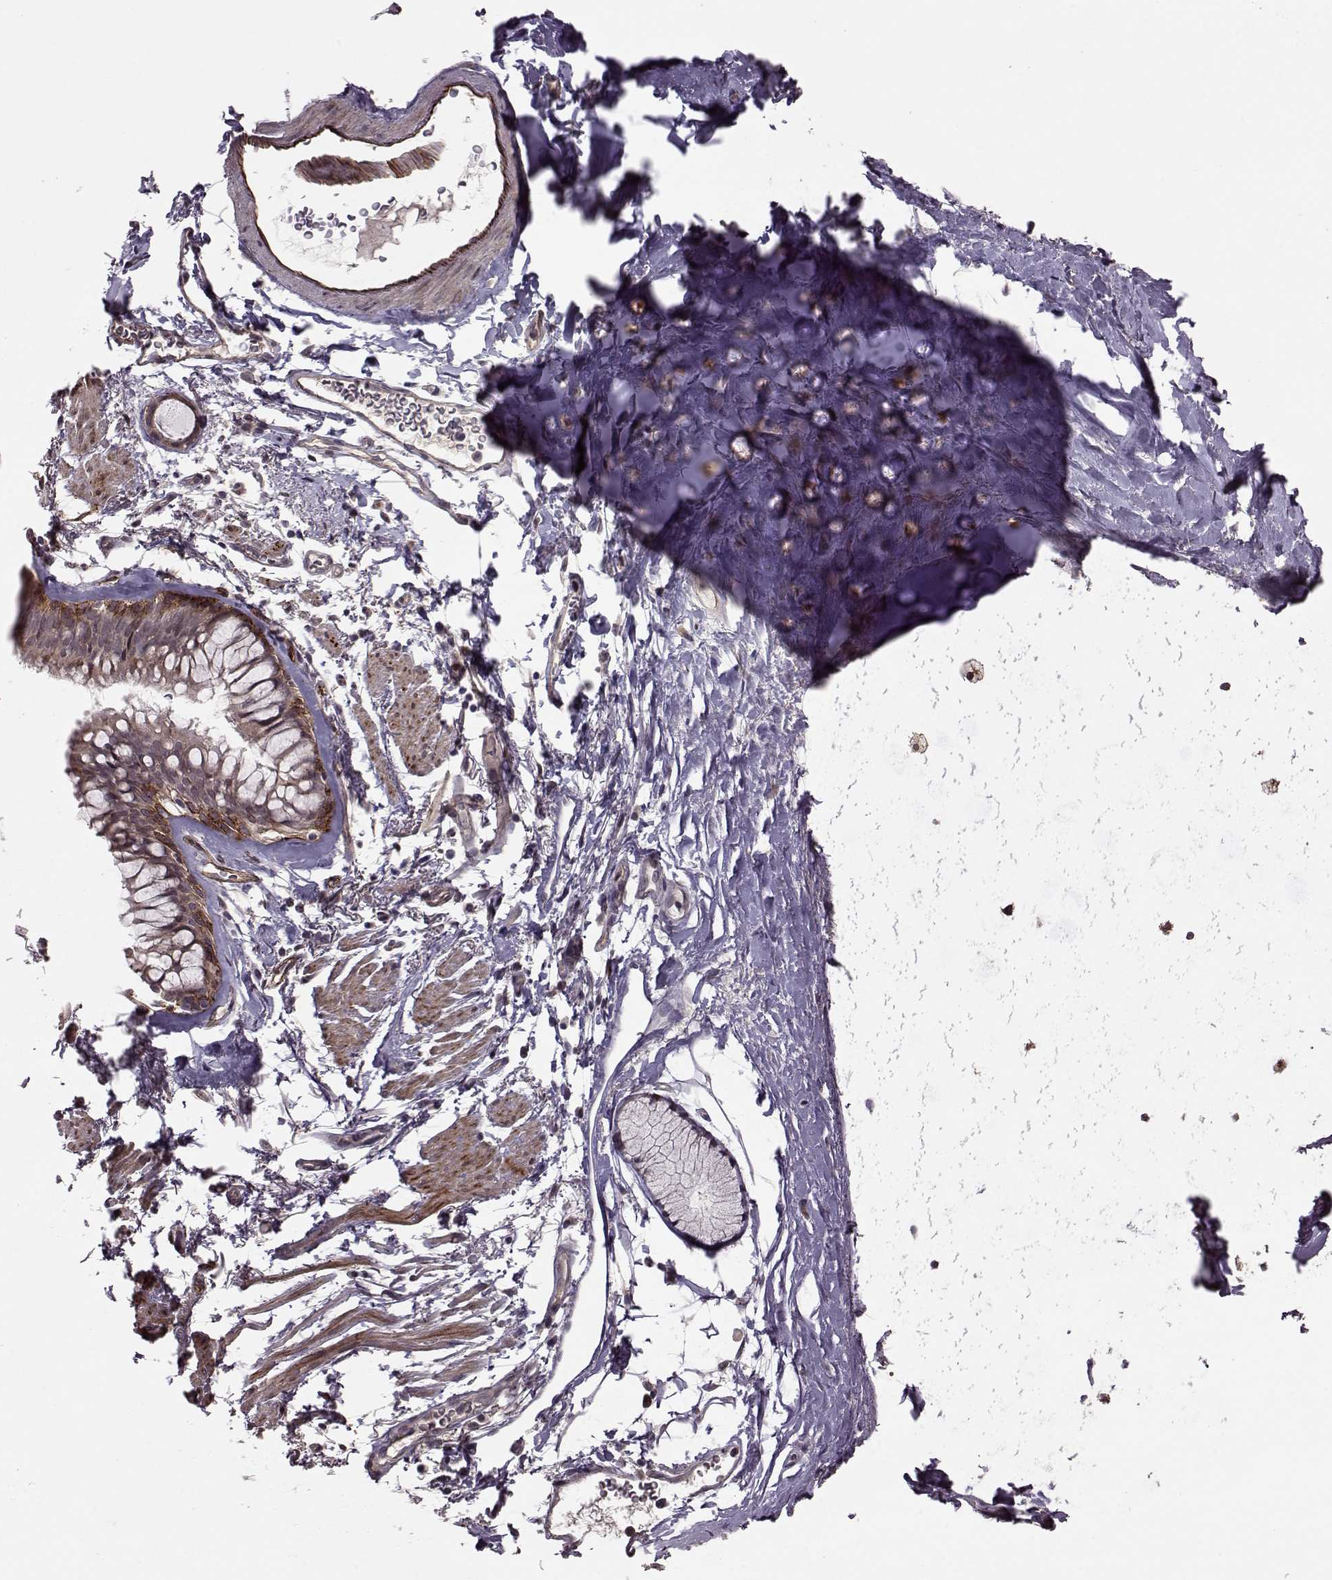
{"staining": {"intensity": "strong", "quantity": "<25%", "location": "cytoplasmic/membranous"}, "tissue": "bronchus", "cell_type": "Respiratory epithelial cells", "image_type": "normal", "snomed": [{"axis": "morphology", "description": "Normal tissue, NOS"}, {"axis": "topography", "description": "Lymph node"}, {"axis": "topography", "description": "Bronchus"}], "caption": "IHC of normal bronchus shows medium levels of strong cytoplasmic/membranous staining in approximately <25% of respiratory epithelial cells.", "gene": "SYNPO", "patient": {"sex": "female", "age": 70}}